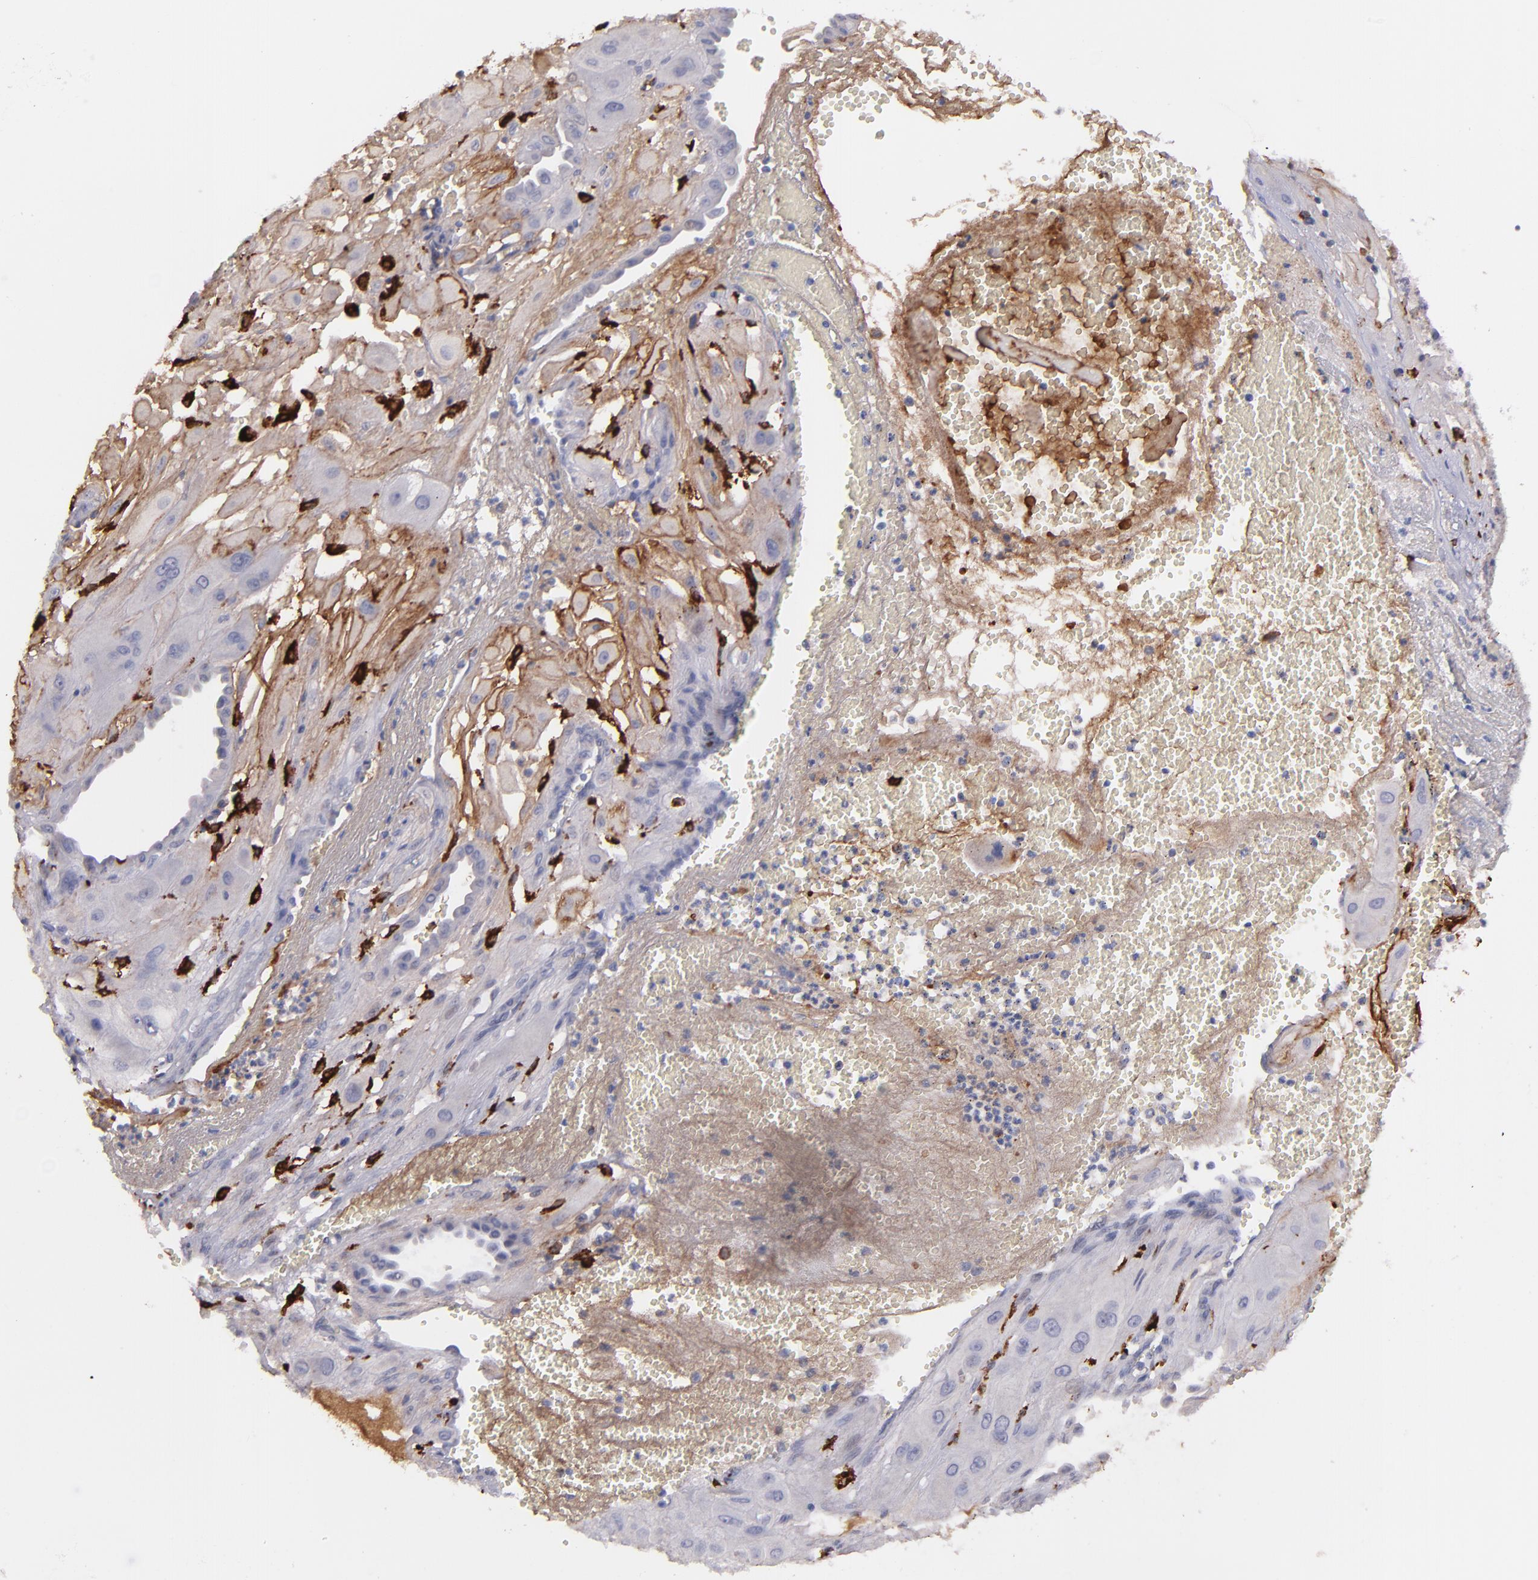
{"staining": {"intensity": "weak", "quantity": "<25%", "location": "cytoplasmic/membranous"}, "tissue": "cervical cancer", "cell_type": "Tumor cells", "image_type": "cancer", "snomed": [{"axis": "morphology", "description": "Squamous cell carcinoma, NOS"}, {"axis": "topography", "description": "Cervix"}], "caption": "Image shows no significant protein positivity in tumor cells of cervical cancer (squamous cell carcinoma).", "gene": "C1QA", "patient": {"sex": "female", "age": 34}}